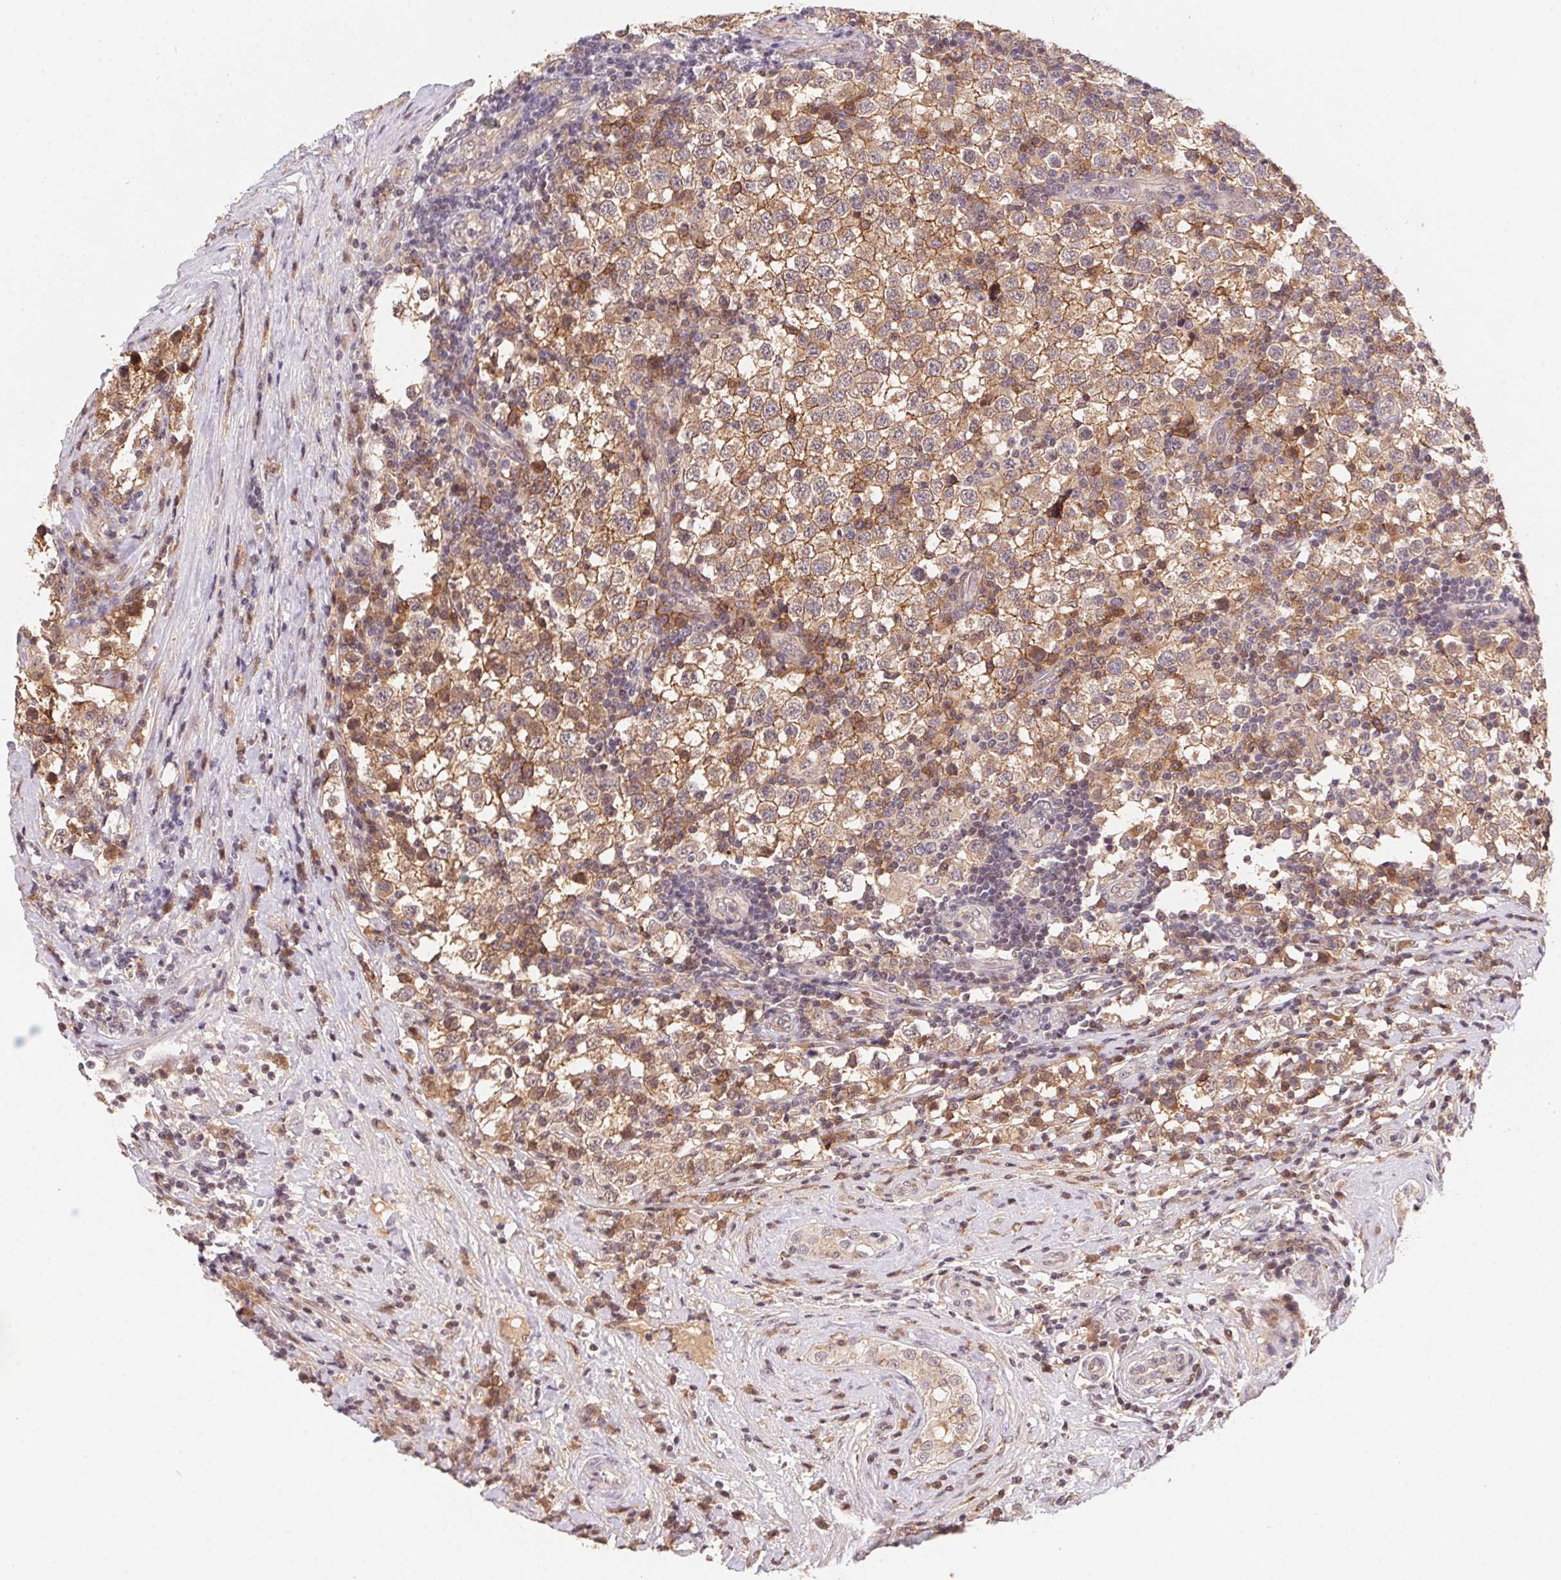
{"staining": {"intensity": "moderate", "quantity": ">75%", "location": "cytoplasmic/membranous"}, "tissue": "testis cancer", "cell_type": "Tumor cells", "image_type": "cancer", "snomed": [{"axis": "morphology", "description": "Seminoma, NOS"}, {"axis": "topography", "description": "Testis"}], "caption": "Seminoma (testis) stained with a protein marker demonstrates moderate staining in tumor cells.", "gene": "SLC52A2", "patient": {"sex": "male", "age": 34}}